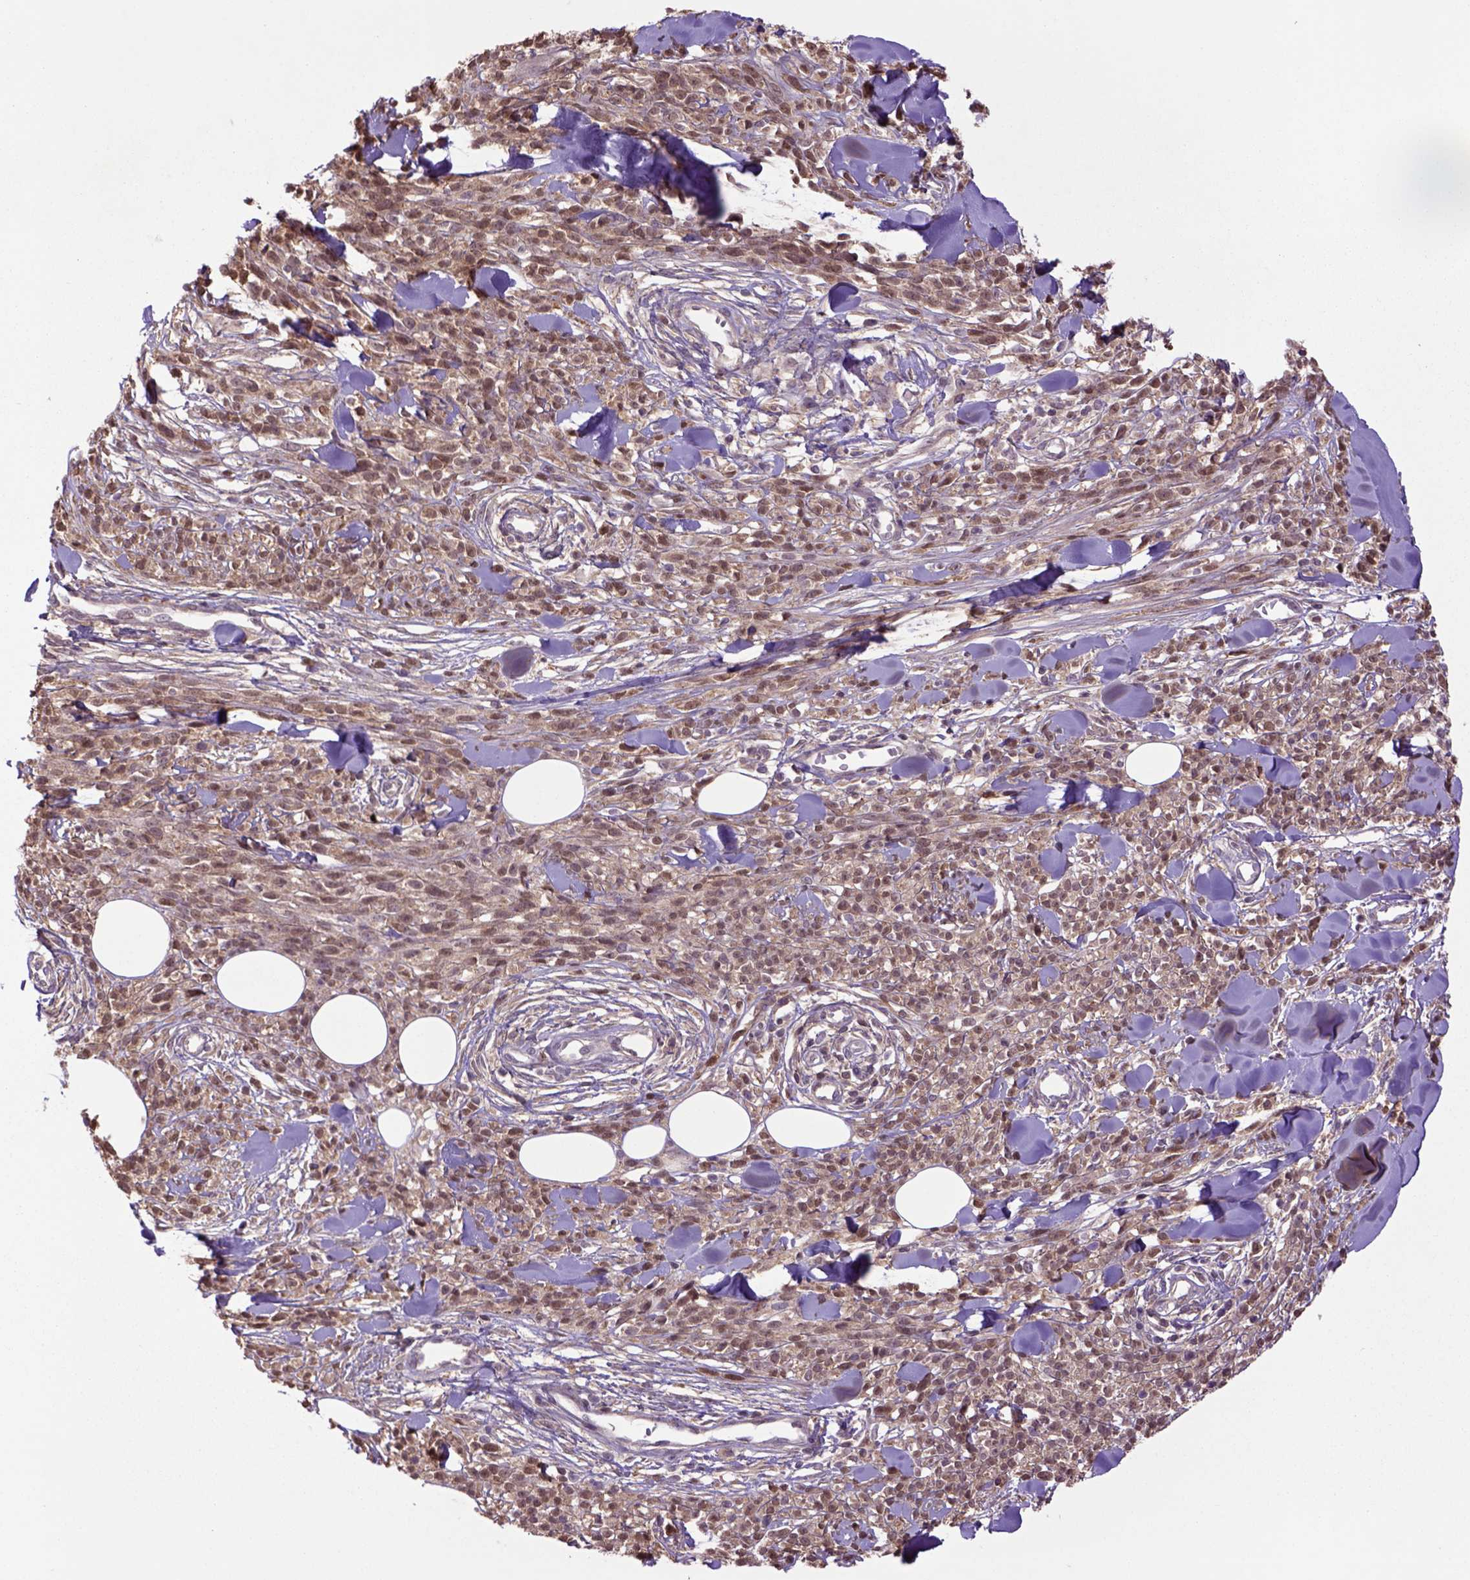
{"staining": {"intensity": "moderate", "quantity": ">75%", "location": "cytoplasmic/membranous,nuclear"}, "tissue": "melanoma", "cell_type": "Tumor cells", "image_type": "cancer", "snomed": [{"axis": "morphology", "description": "Malignant melanoma, NOS"}, {"axis": "topography", "description": "Skin"}, {"axis": "topography", "description": "Skin of trunk"}], "caption": "Human melanoma stained with a protein marker exhibits moderate staining in tumor cells.", "gene": "HSPBP1", "patient": {"sex": "male", "age": 74}}